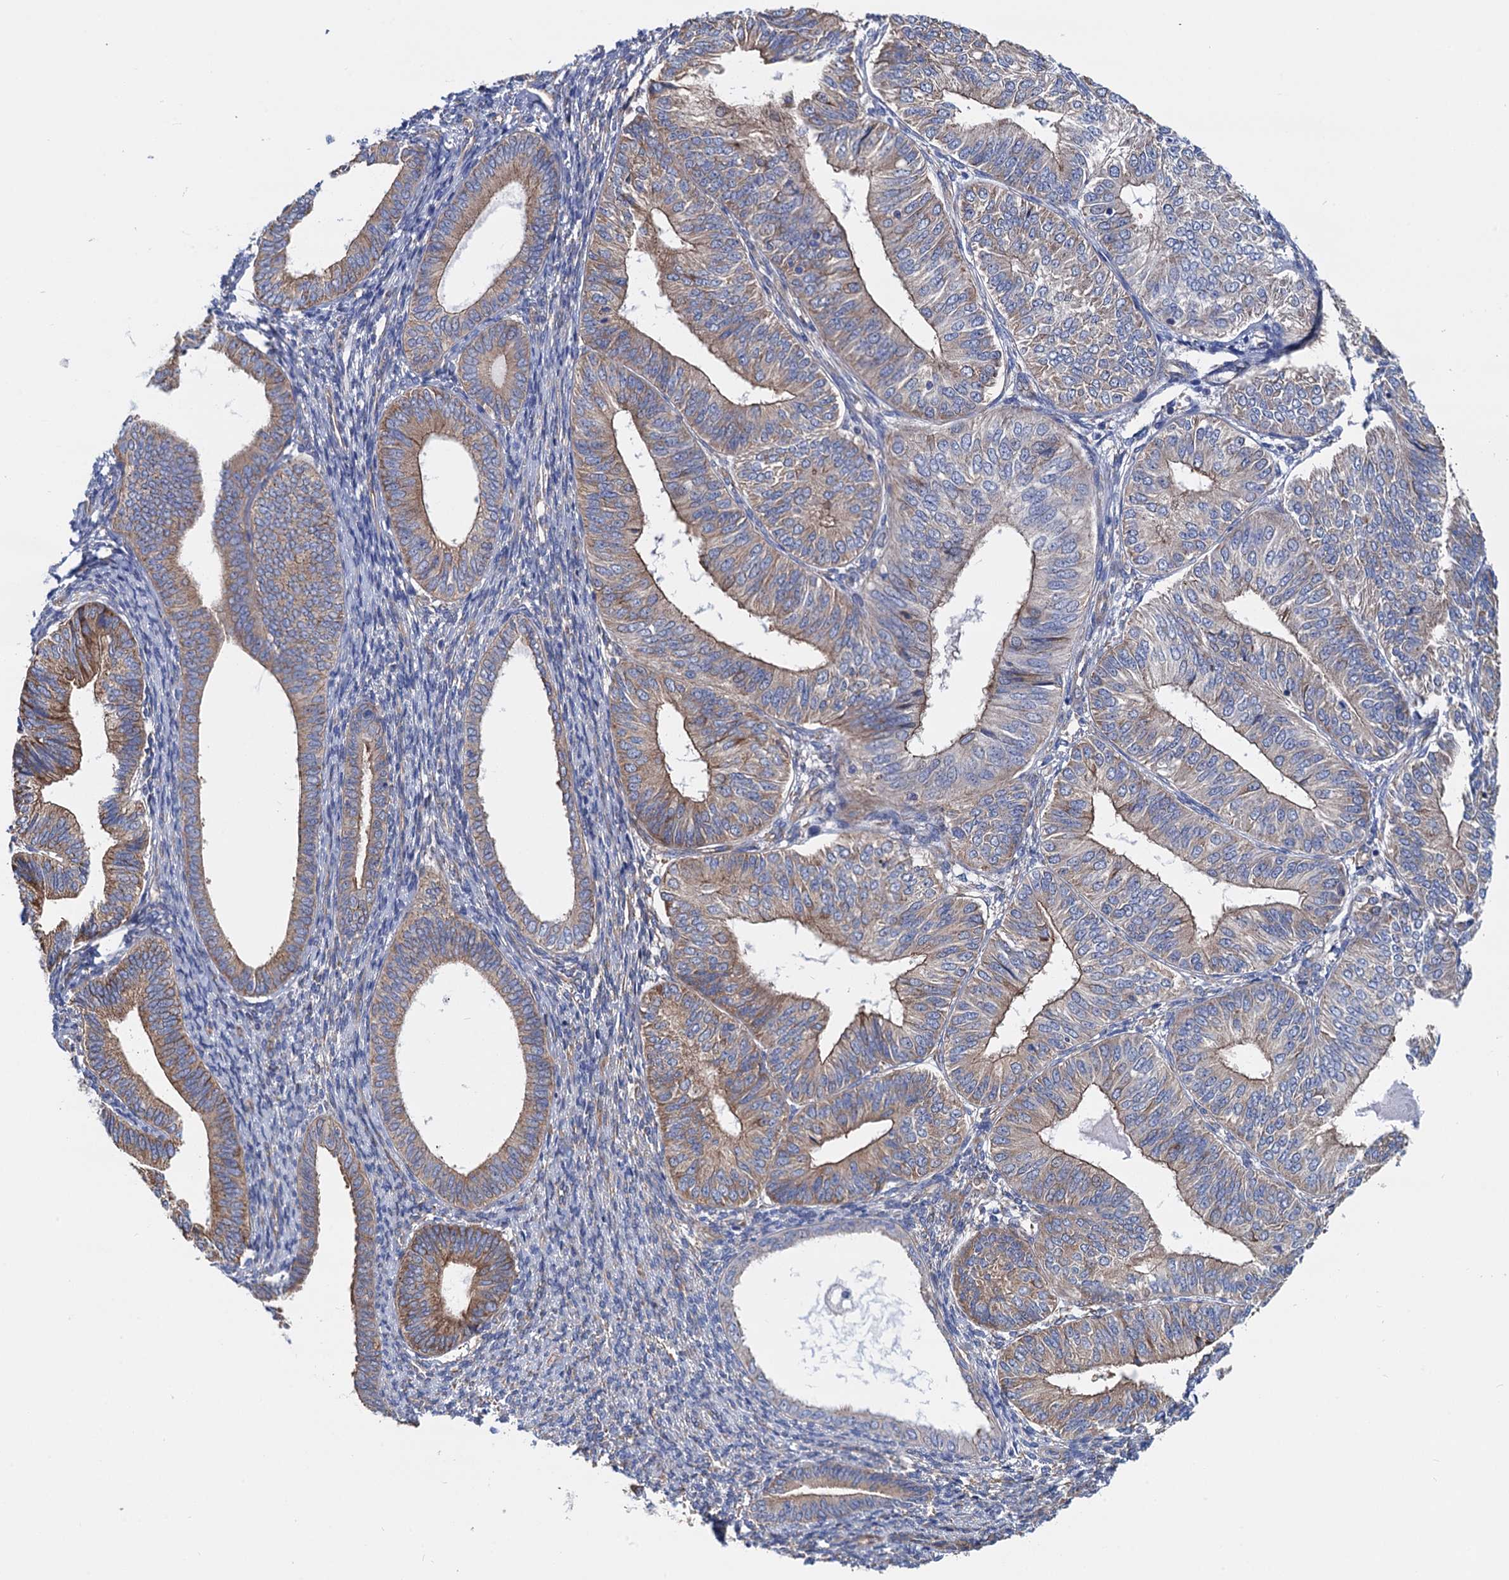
{"staining": {"intensity": "weak", "quantity": ">75%", "location": "cytoplasmic/membranous"}, "tissue": "endometrial cancer", "cell_type": "Tumor cells", "image_type": "cancer", "snomed": [{"axis": "morphology", "description": "Adenocarcinoma, NOS"}, {"axis": "topography", "description": "Endometrium"}], "caption": "Immunohistochemical staining of endometrial cancer reveals low levels of weak cytoplasmic/membranous protein positivity in approximately >75% of tumor cells.", "gene": "SLC12A7", "patient": {"sex": "female", "age": 58}}